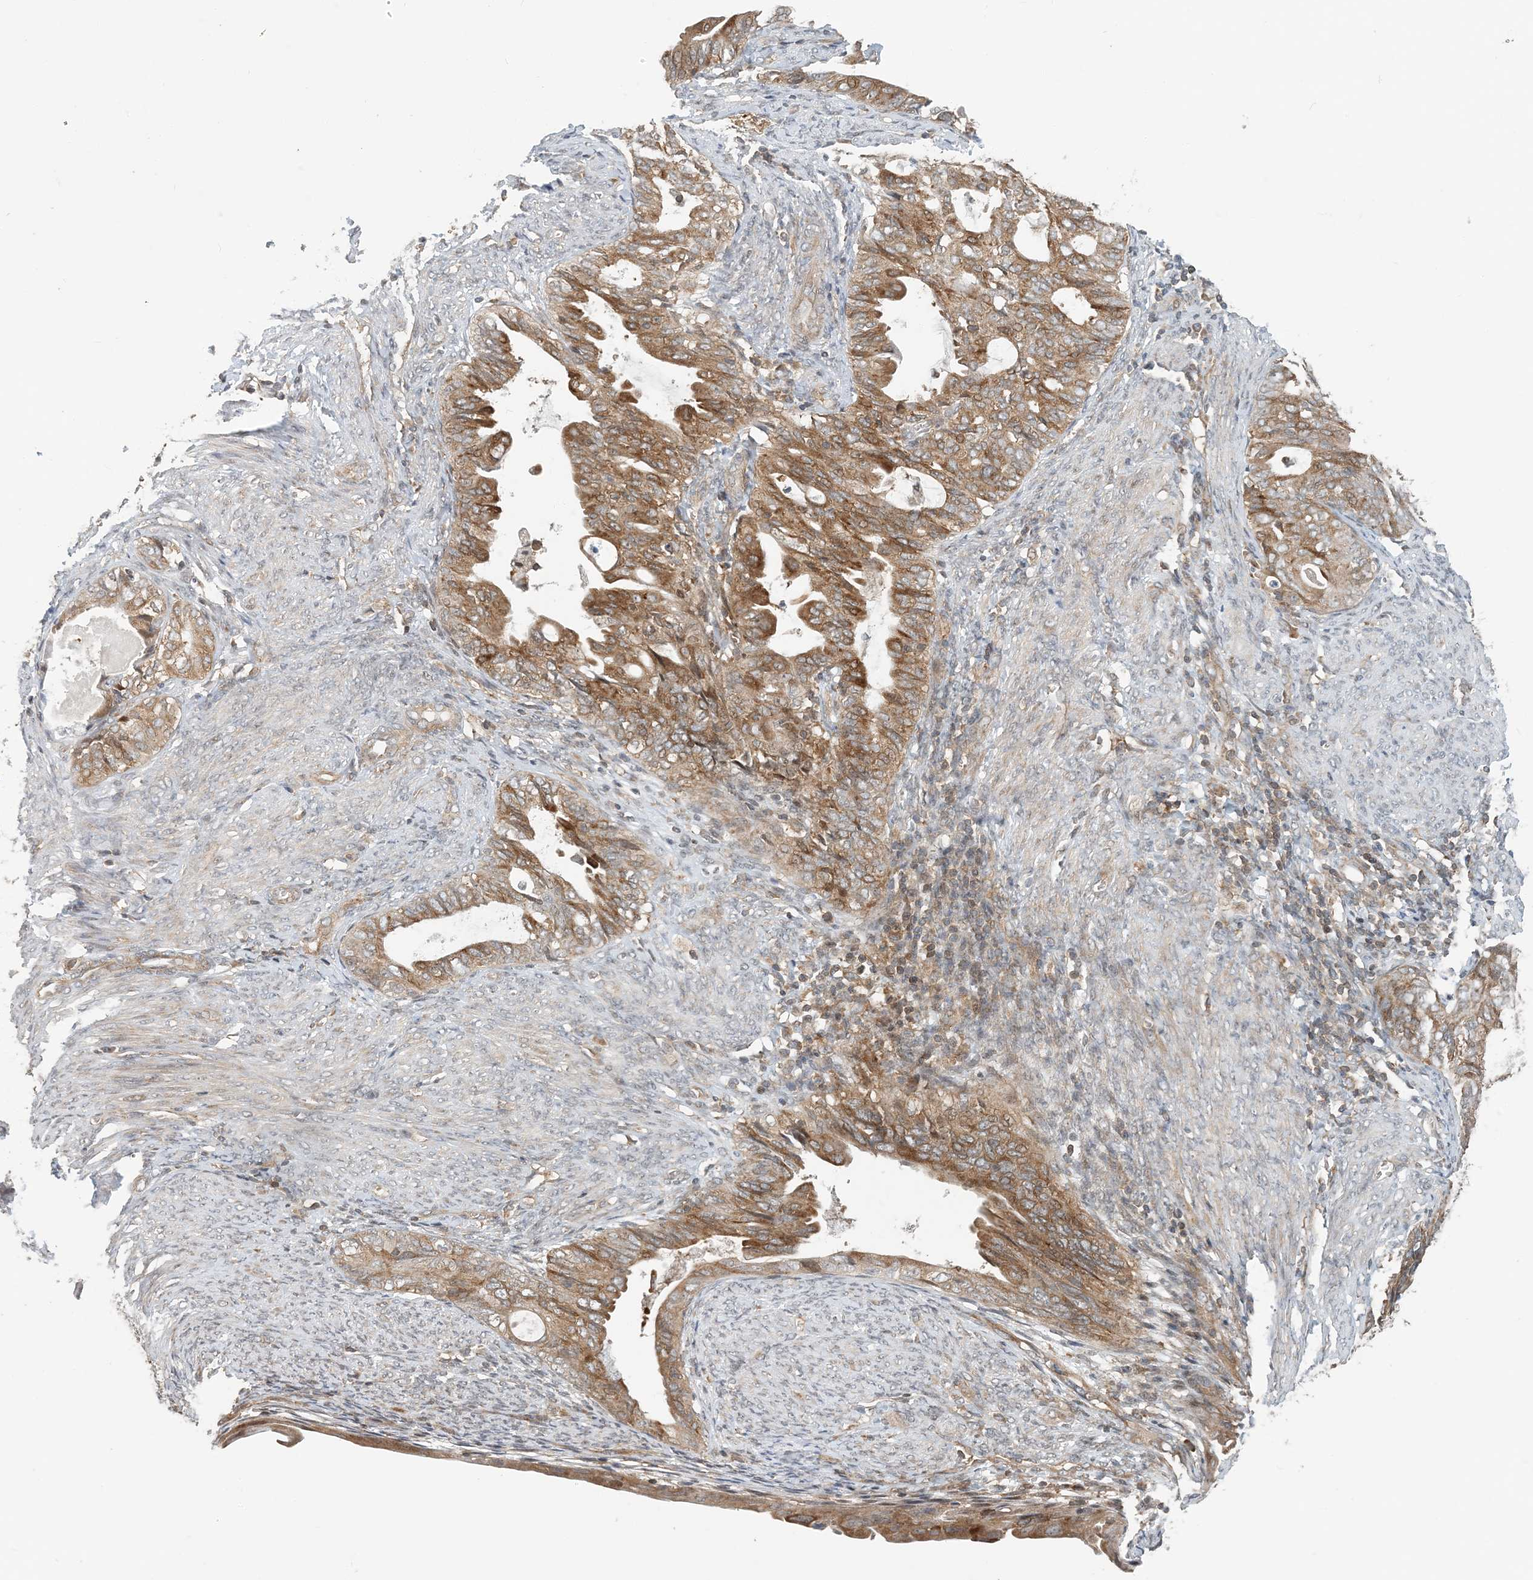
{"staining": {"intensity": "moderate", "quantity": ">75%", "location": "cytoplasmic/membranous"}, "tissue": "endometrial cancer", "cell_type": "Tumor cells", "image_type": "cancer", "snomed": [{"axis": "morphology", "description": "Adenocarcinoma, NOS"}, {"axis": "topography", "description": "Endometrium"}], "caption": "Immunohistochemistry staining of endometrial cancer (adenocarcinoma), which reveals medium levels of moderate cytoplasmic/membranous positivity in about >75% of tumor cells indicating moderate cytoplasmic/membranous protein expression. The staining was performed using DAB (3,3'-diaminobenzidine) (brown) for protein detection and nuclei were counterstained in hematoxylin (blue).", "gene": "ATP13A2", "patient": {"sex": "female", "age": 86}}